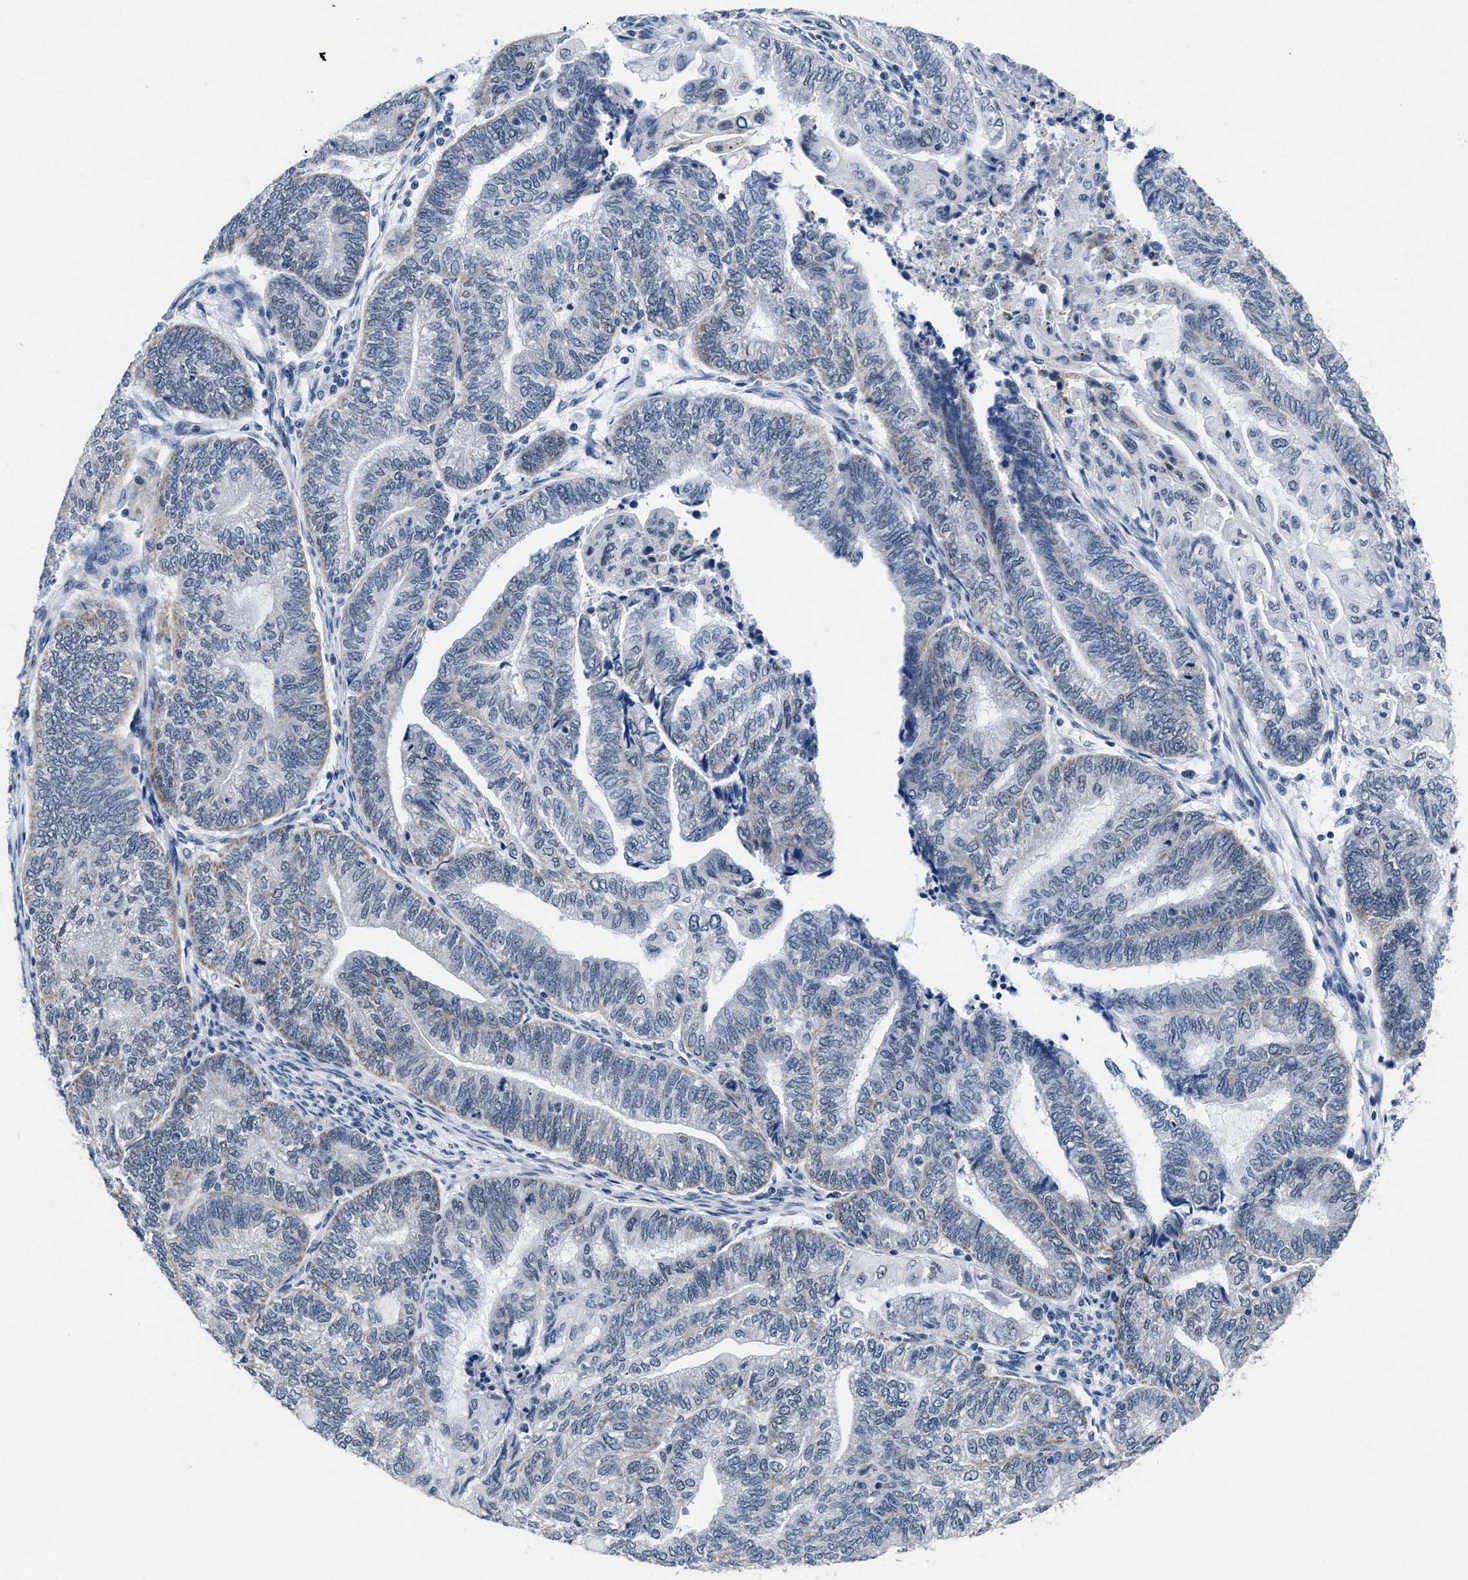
{"staining": {"intensity": "weak", "quantity": "<25%", "location": "cytoplasmic/membranous"}, "tissue": "endometrial cancer", "cell_type": "Tumor cells", "image_type": "cancer", "snomed": [{"axis": "morphology", "description": "Adenocarcinoma, NOS"}, {"axis": "topography", "description": "Uterus"}, {"axis": "topography", "description": "Endometrium"}], "caption": "Micrograph shows no significant protein expression in tumor cells of endometrial cancer.", "gene": "ID3", "patient": {"sex": "female", "age": 70}}